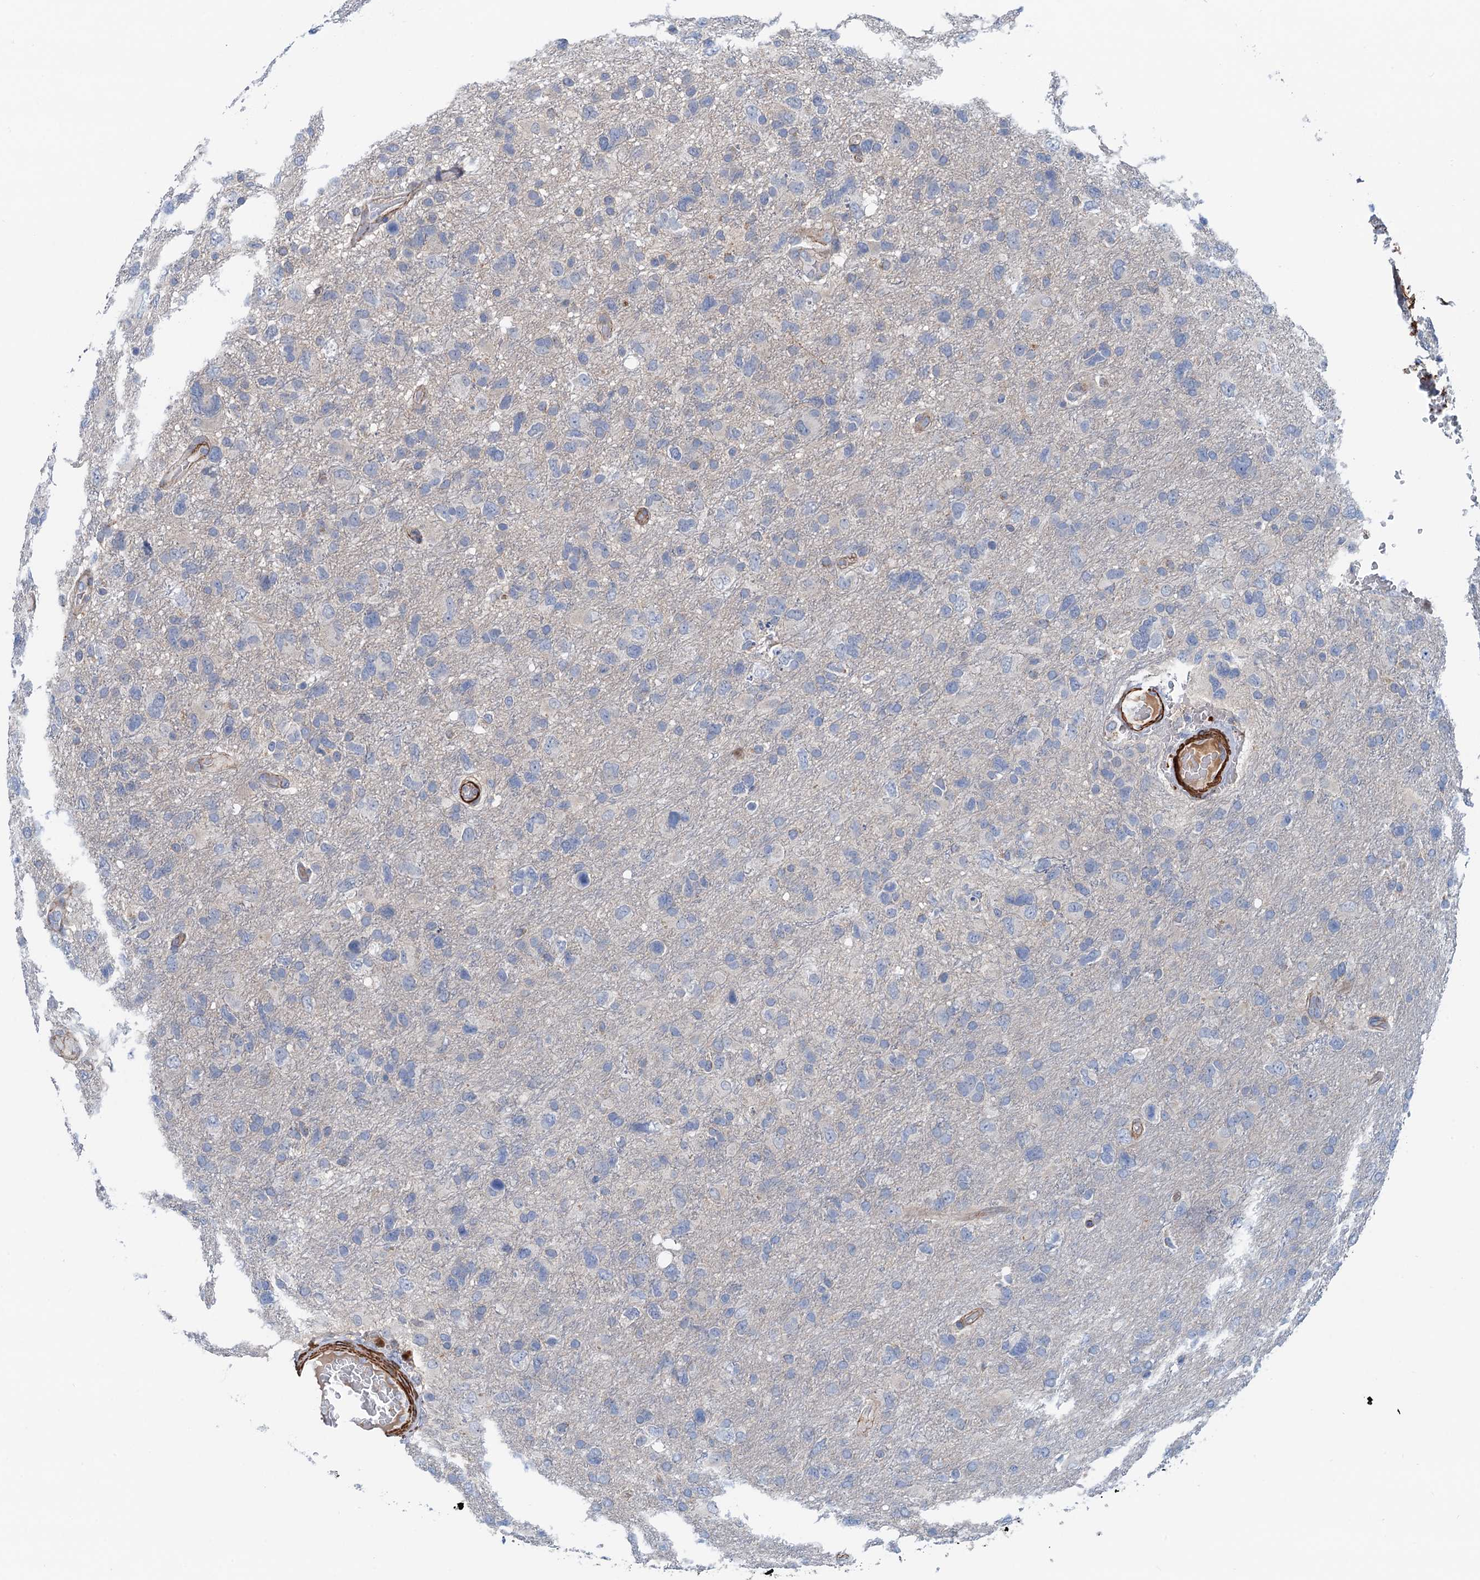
{"staining": {"intensity": "negative", "quantity": "none", "location": "none"}, "tissue": "glioma", "cell_type": "Tumor cells", "image_type": "cancer", "snomed": [{"axis": "morphology", "description": "Glioma, malignant, High grade"}, {"axis": "topography", "description": "Brain"}], "caption": "DAB immunohistochemical staining of human glioma reveals no significant staining in tumor cells.", "gene": "CSTPP1", "patient": {"sex": "male", "age": 61}}